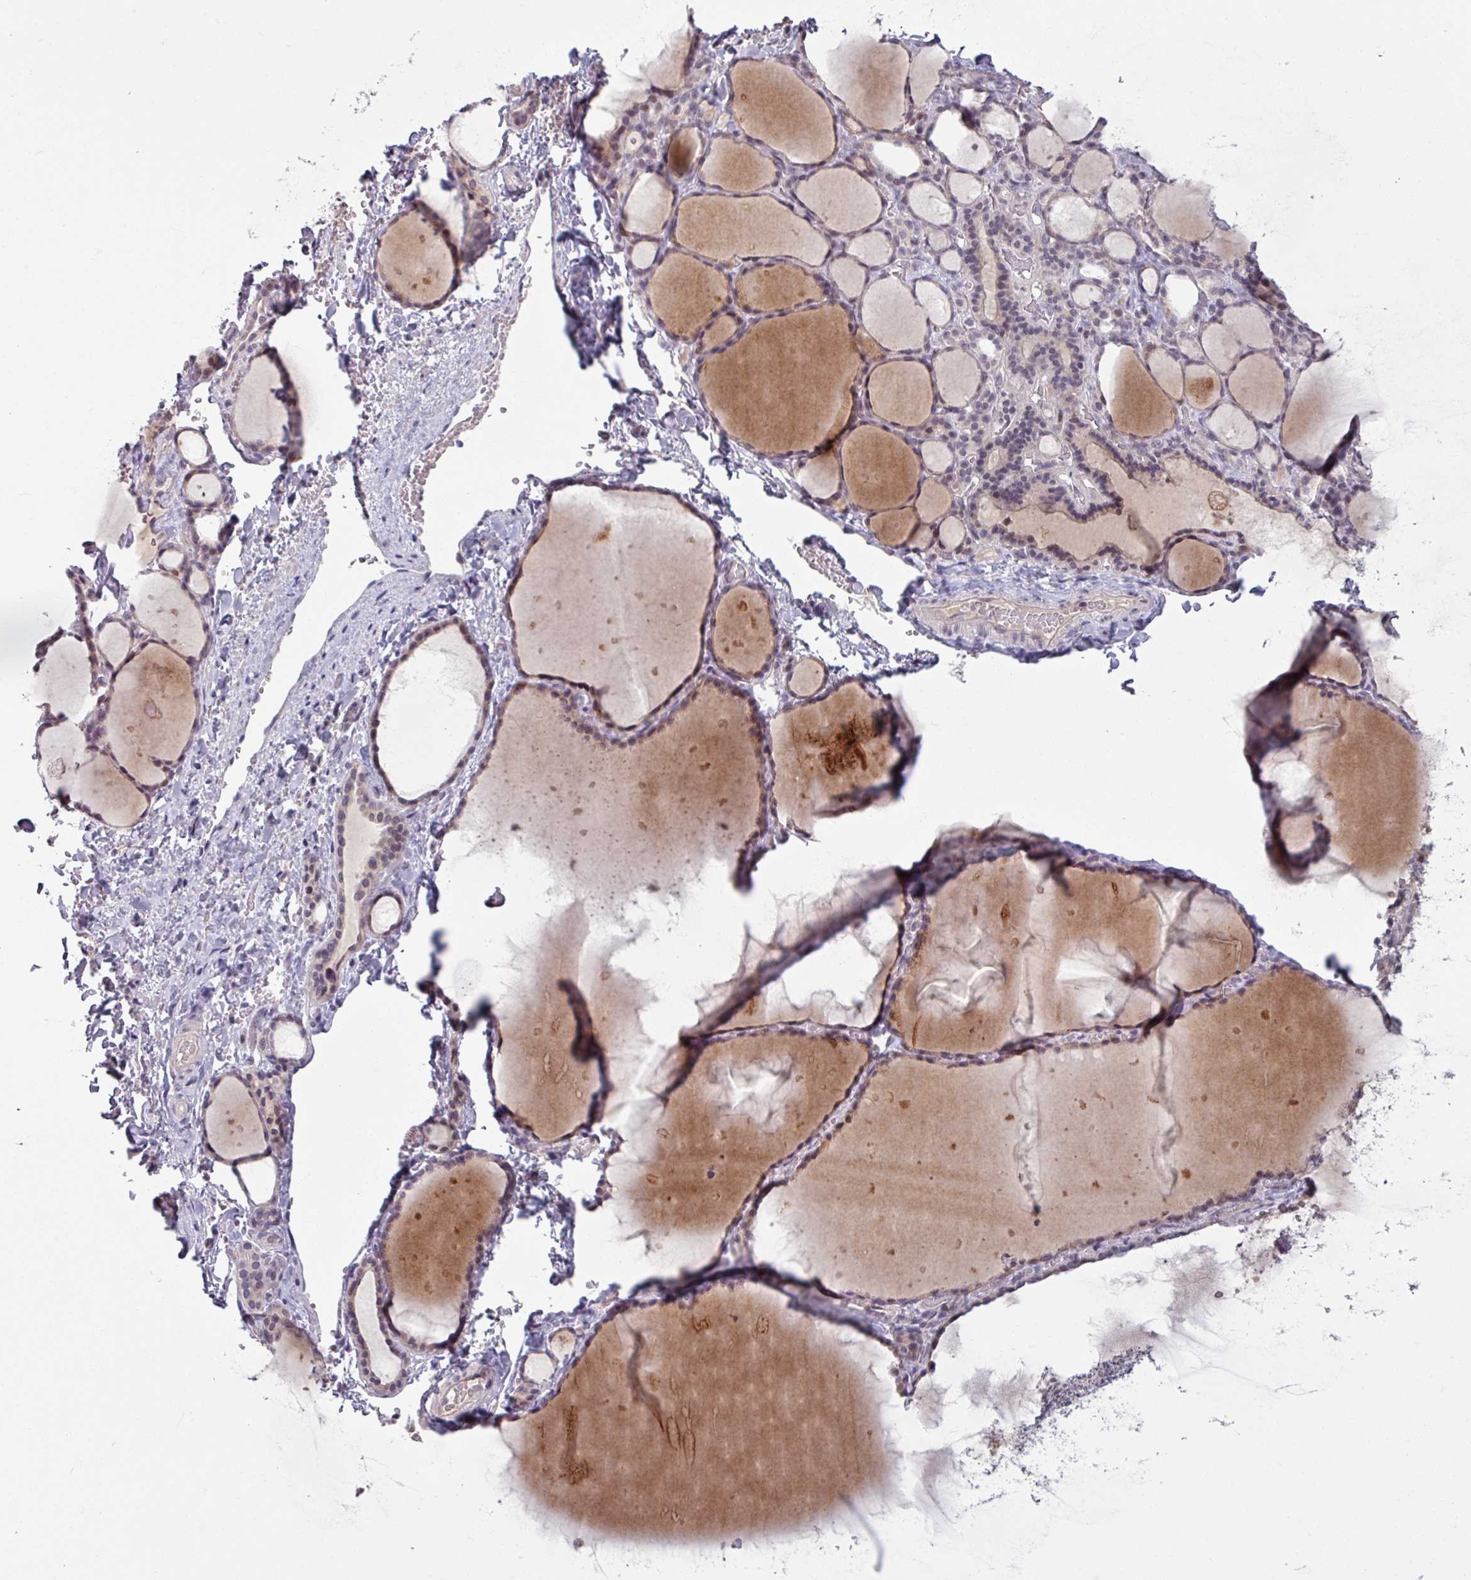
{"staining": {"intensity": "weak", "quantity": "25%-75%", "location": "cytoplasmic/membranous,nuclear"}, "tissue": "thyroid gland", "cell_type": "Glandular cells", "image_type": "normal", "snomed": [{"axis": "morphology", "description": "Normal tissue, NOS"}, {"axis": "topography", "description": "Thyroid gland"}], "caption": "Thyroid gland stained with a brown dye demonstrates weak cytoplasmic/membranous,nuclear positive staining in about 25%-75% of glandular cells.", "gene": "OGFOD3", "patient": {"sex": "female", "age": 49}}